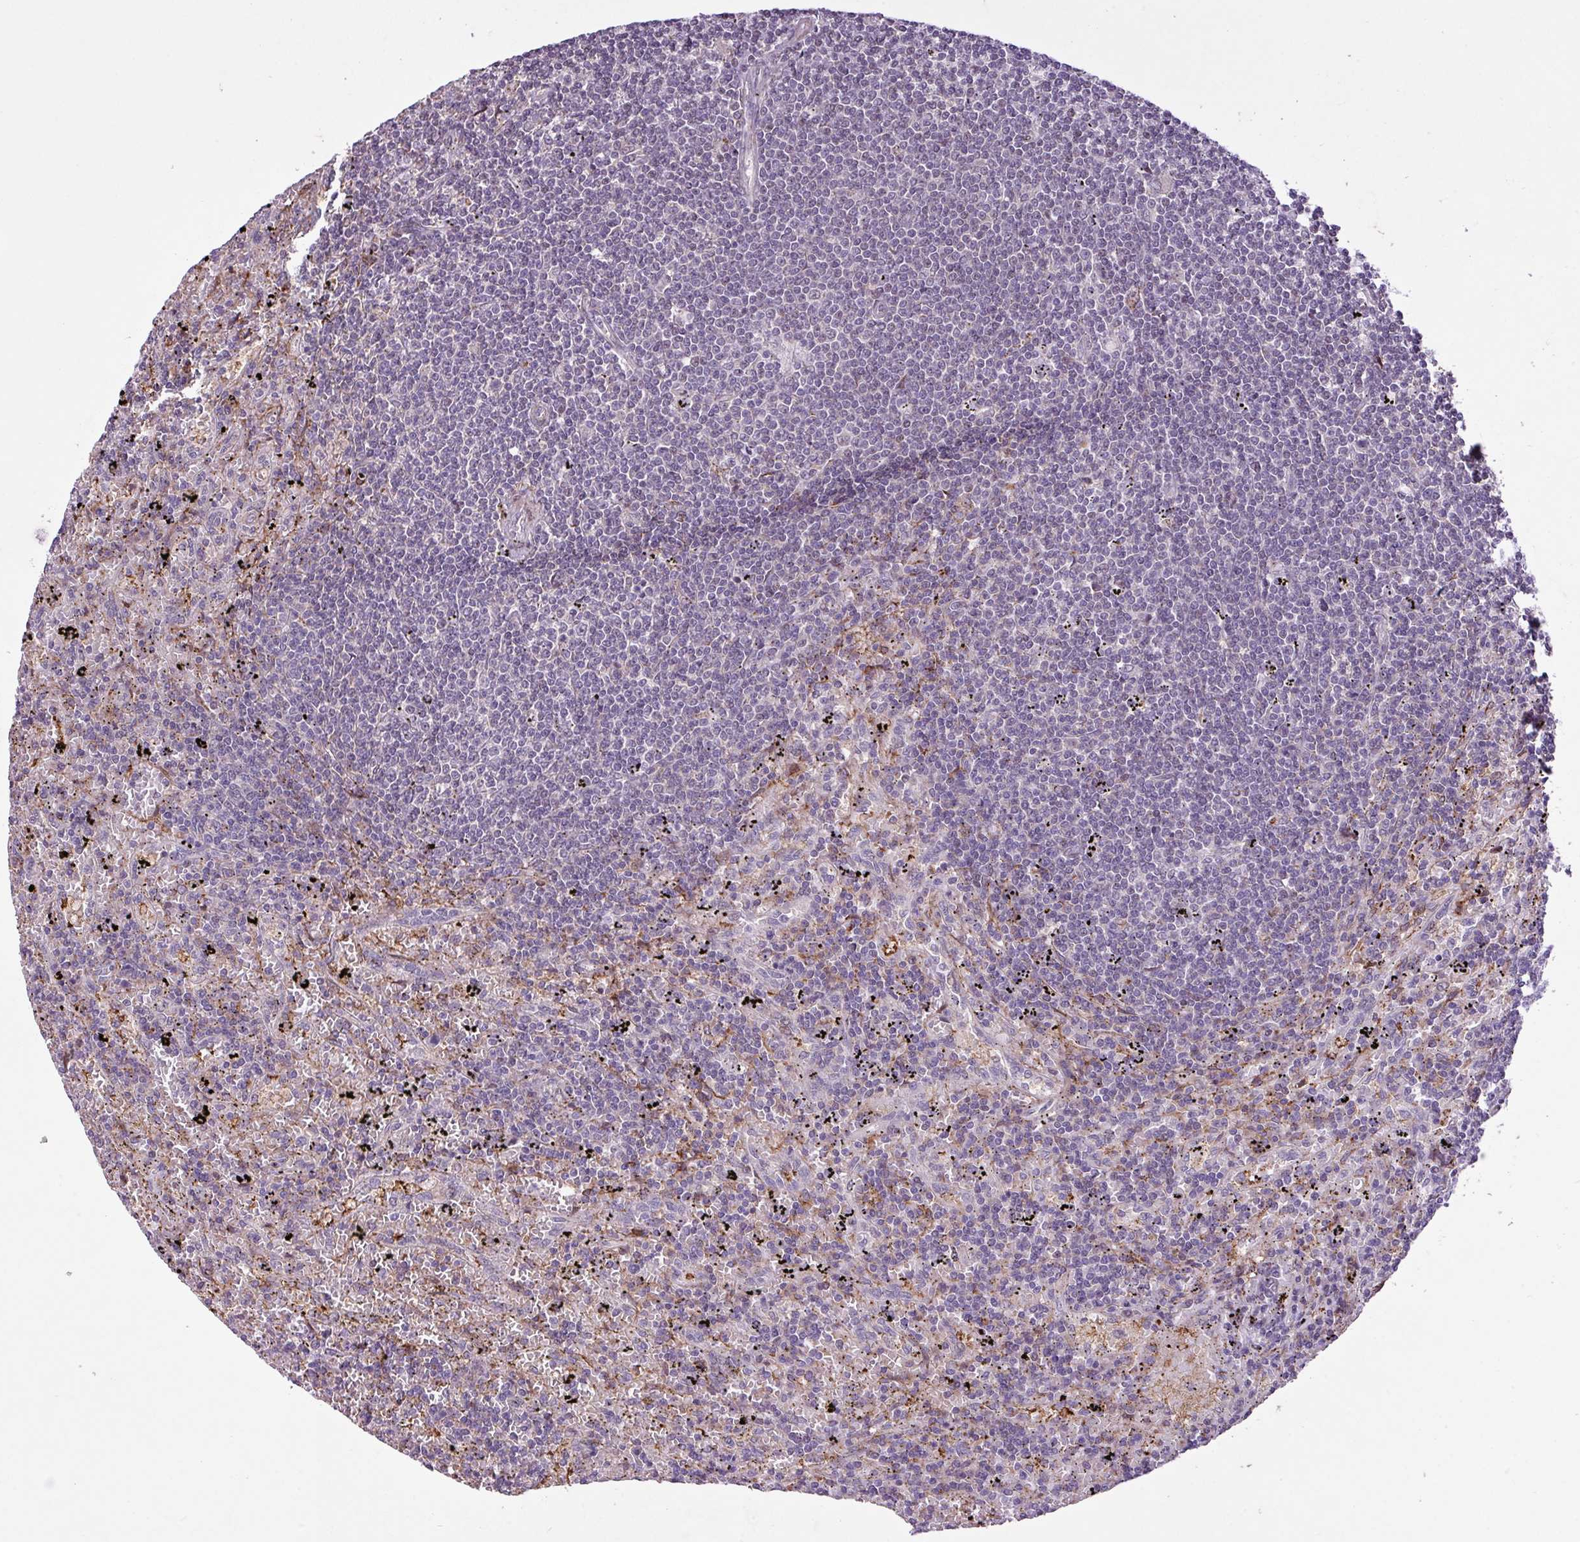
{"staining": {"intensity": "negative", "quantity": "none", "location": "none"}, "tissue": "lymphoma", "cell_type": "Tumor cells", "image_type": "cancer", "snomed": [{"axis": "morphology", "description": "Malignant lymphoma, non-Hodgkin's type, Low grade"}, {"axis": "topography", "description": "Spleen"}], "caption": "There is no significant staining in tumor cells of lymphoma.", "gene": "RPP25L", "patient": {"sex": "male", "age": 76}}